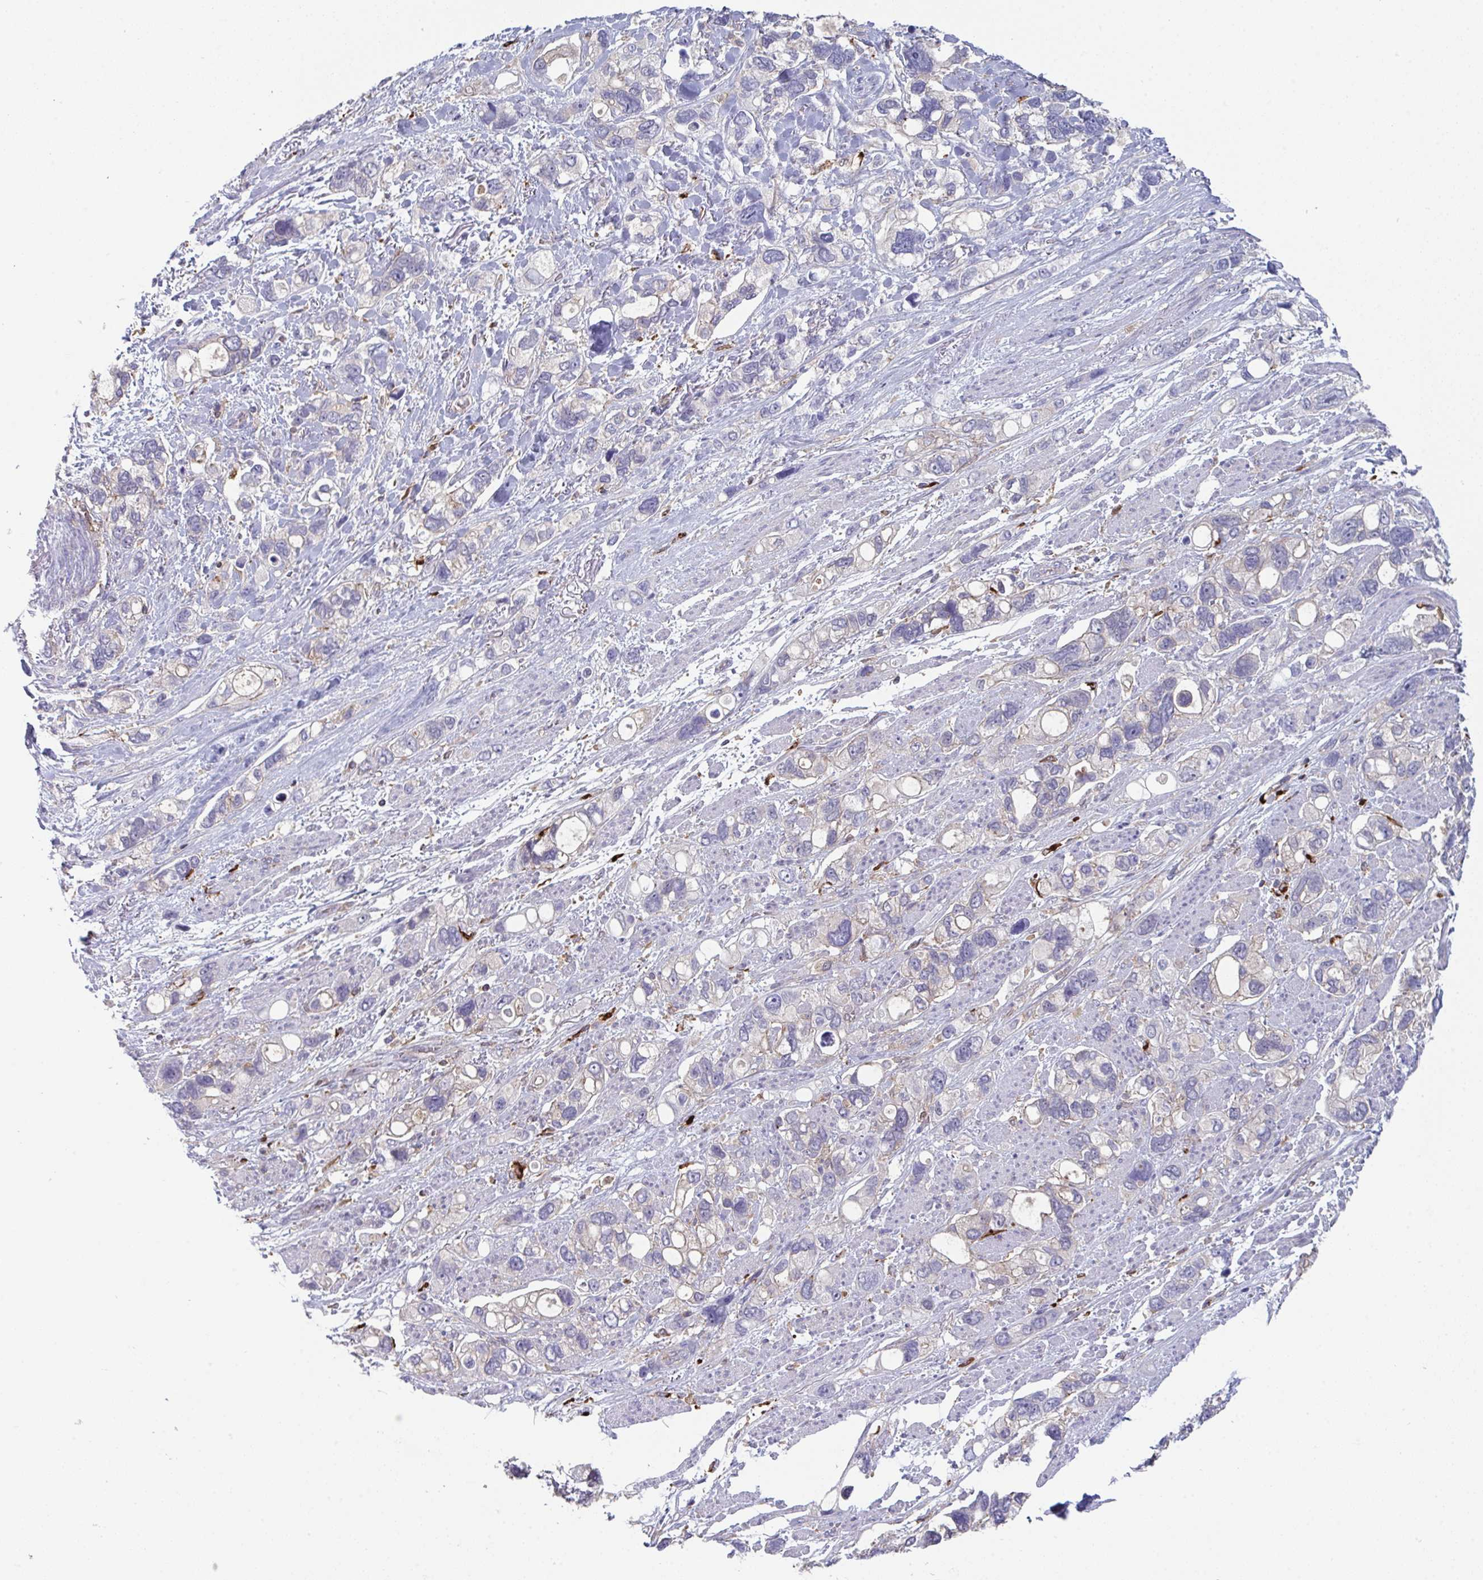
{"staining": {"intensity": "negative", "quantity": "none", "location": "none"}, "tissue": "stomach cancer", "cell_type": "Tumor cells", "image_type": "cancer", "snomed": [{"axis": "morphology", "description": "Adenocarcinoma, NOS"}, {"axis": "topography", "description": "Stomach, upper"}], "caption": "Stomach cancer (adenocarcinoma) stained for a protein using IHC reveals no expression tumor cells.", "gene": "DISP2", "patient": {"sex": "female", "age": 81}}